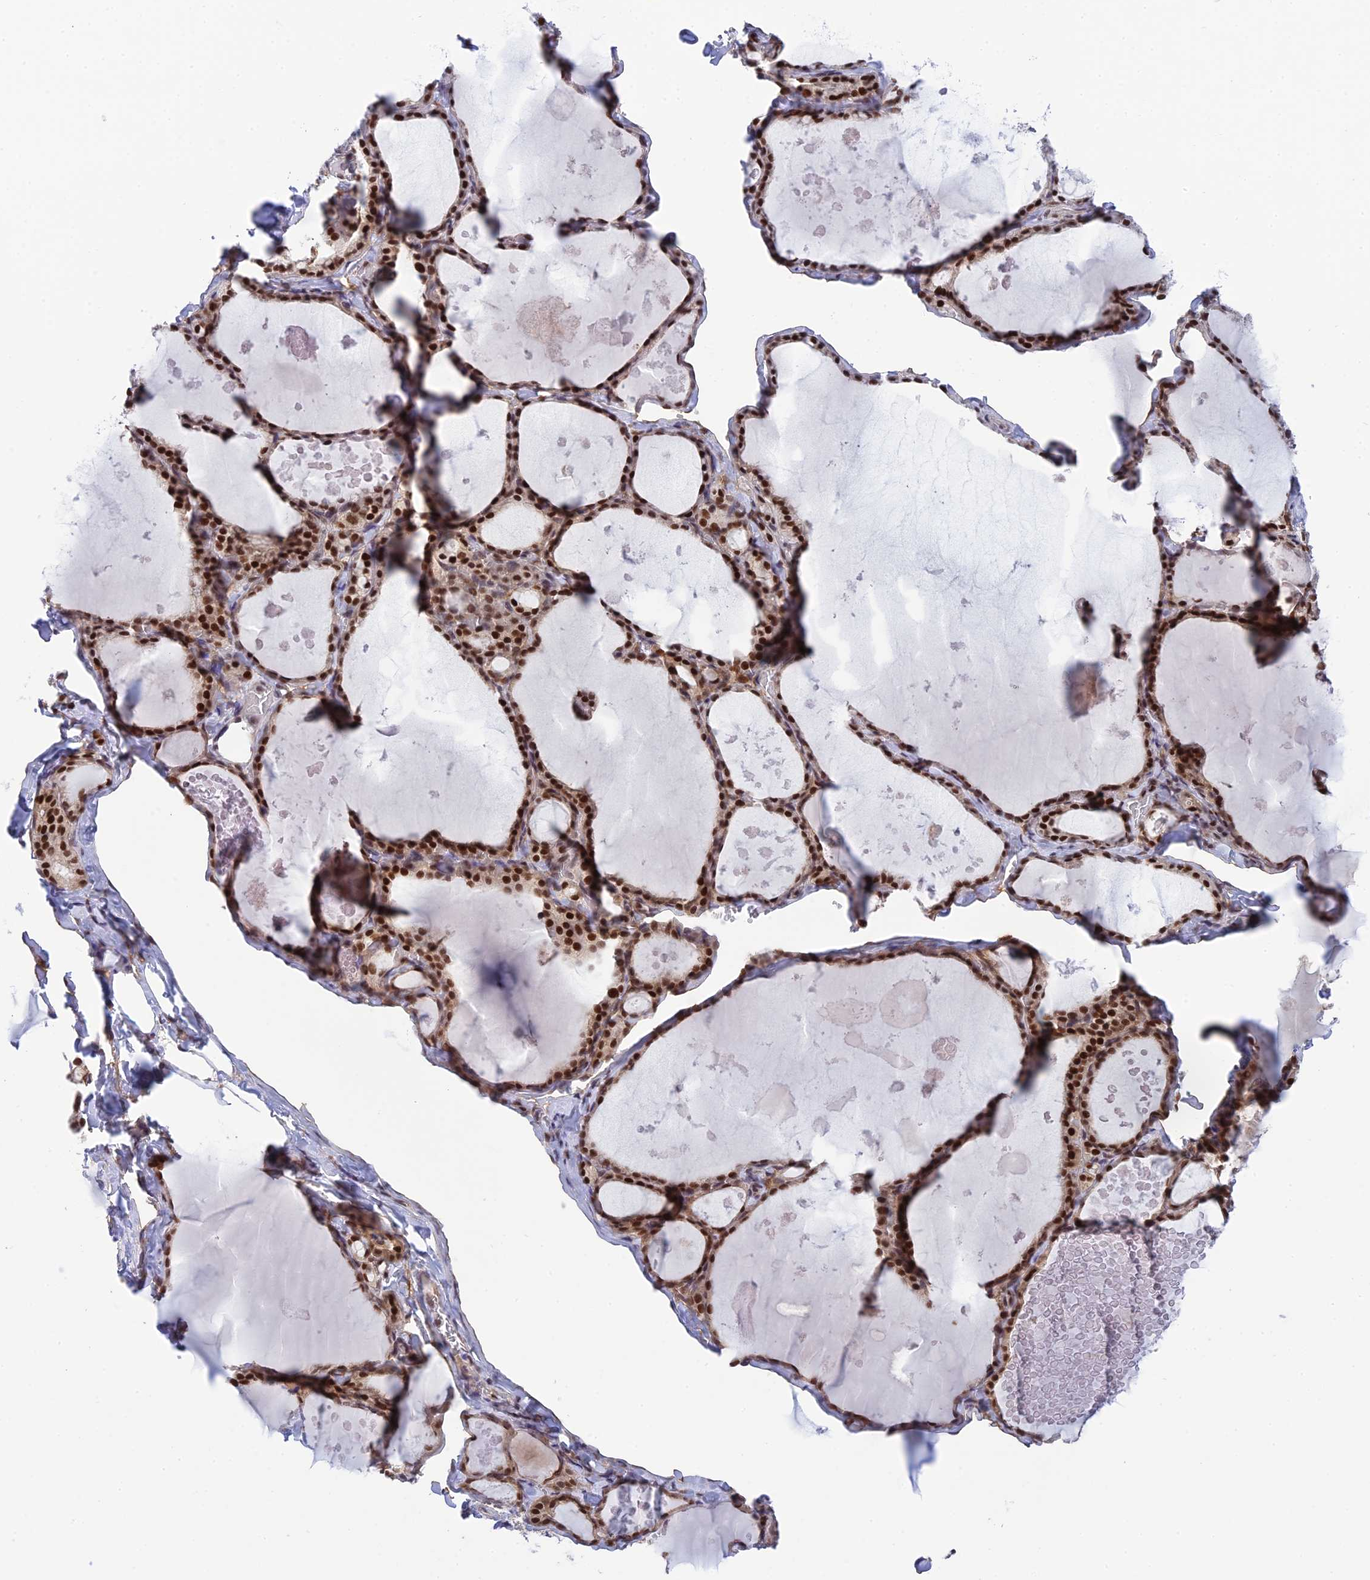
{"staining": {"intensity": "strong", "quantity": ">75%", "location": "nuclear"}, "tissue": "thyroid gland", "cell_type": "Glandular cells", "image_type": "normal", "snomed": [{"axis": "morphology", "description": "Normal tissue, NOS"}, {"axis": "topography", "description": "Thyroid gland"}], "caption": "IHC of normal thyroid gland reveals high levels of strong nuclear positivity in about >75% of glandular cells. The staining was performed using DAB, with brown indicating positive protein expression. Nuclei are stained blue with hematoxylin.", "gene": "TCEA1", "patient": {"sex": "male", "age": 56}}